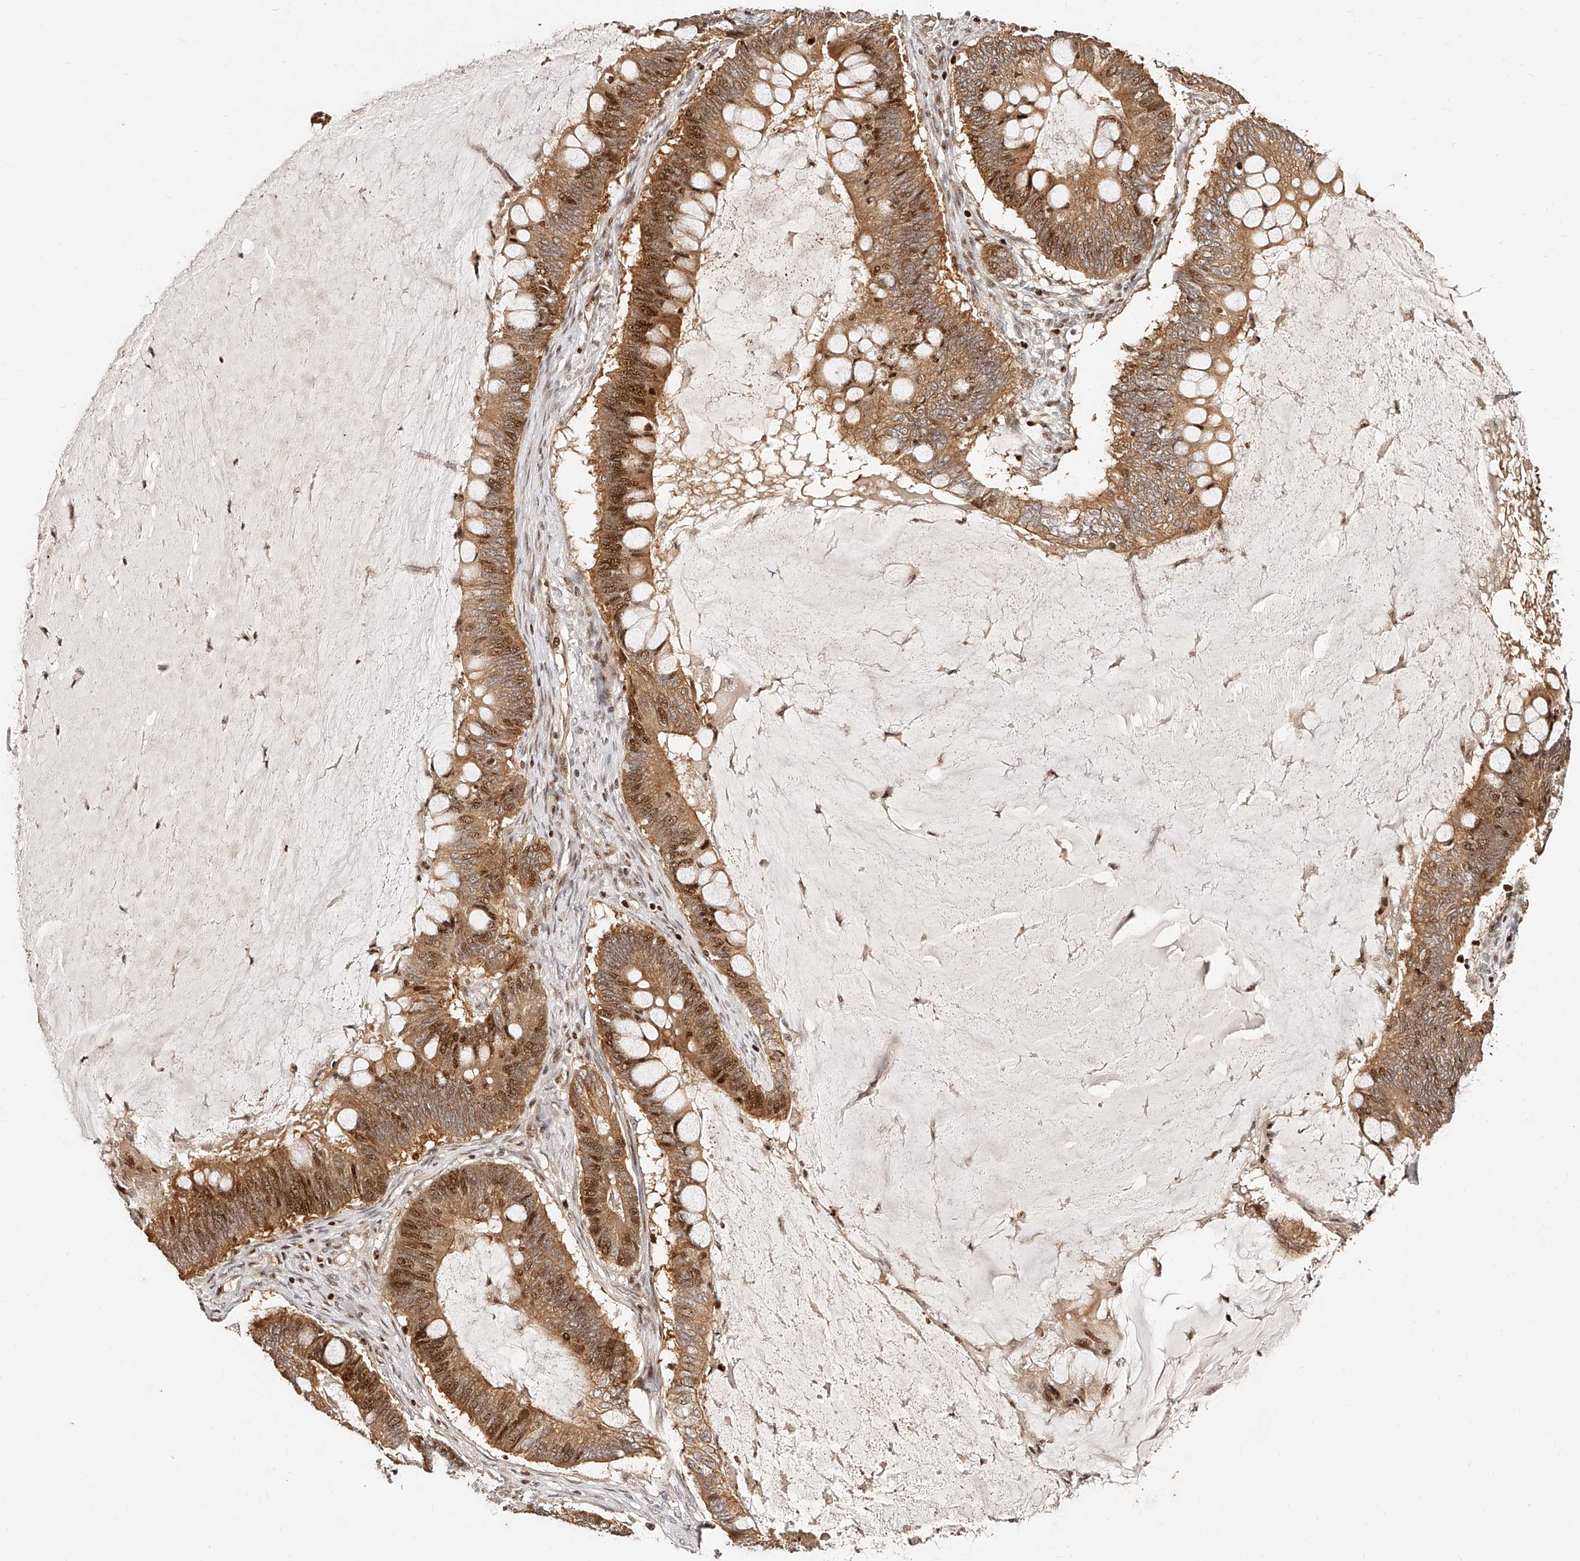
{"staining": {"intensity": "moderate", "quantity": ">75%", "location": "cytoplasmic/membranous,nuclear"}, "tissue": "ovarian cancer", "cell_type": "Tumor cells", "image_type": "cancer", "snomed": [{"axis": "morphology", "description": "Cystadenocarcinoma, mucinous, NOS"}, {"axis": "topography", "description": "Ovary"}], "caption": "Protein staining of ovarian mucinous cystadenocarcinoma tissue exhibits moderate cytoplasmic/membranous and nuclear positivity in about >75% of tumor cells.", "gene": "PFDN2", "patient": {"sex": "female", "age": 61}}